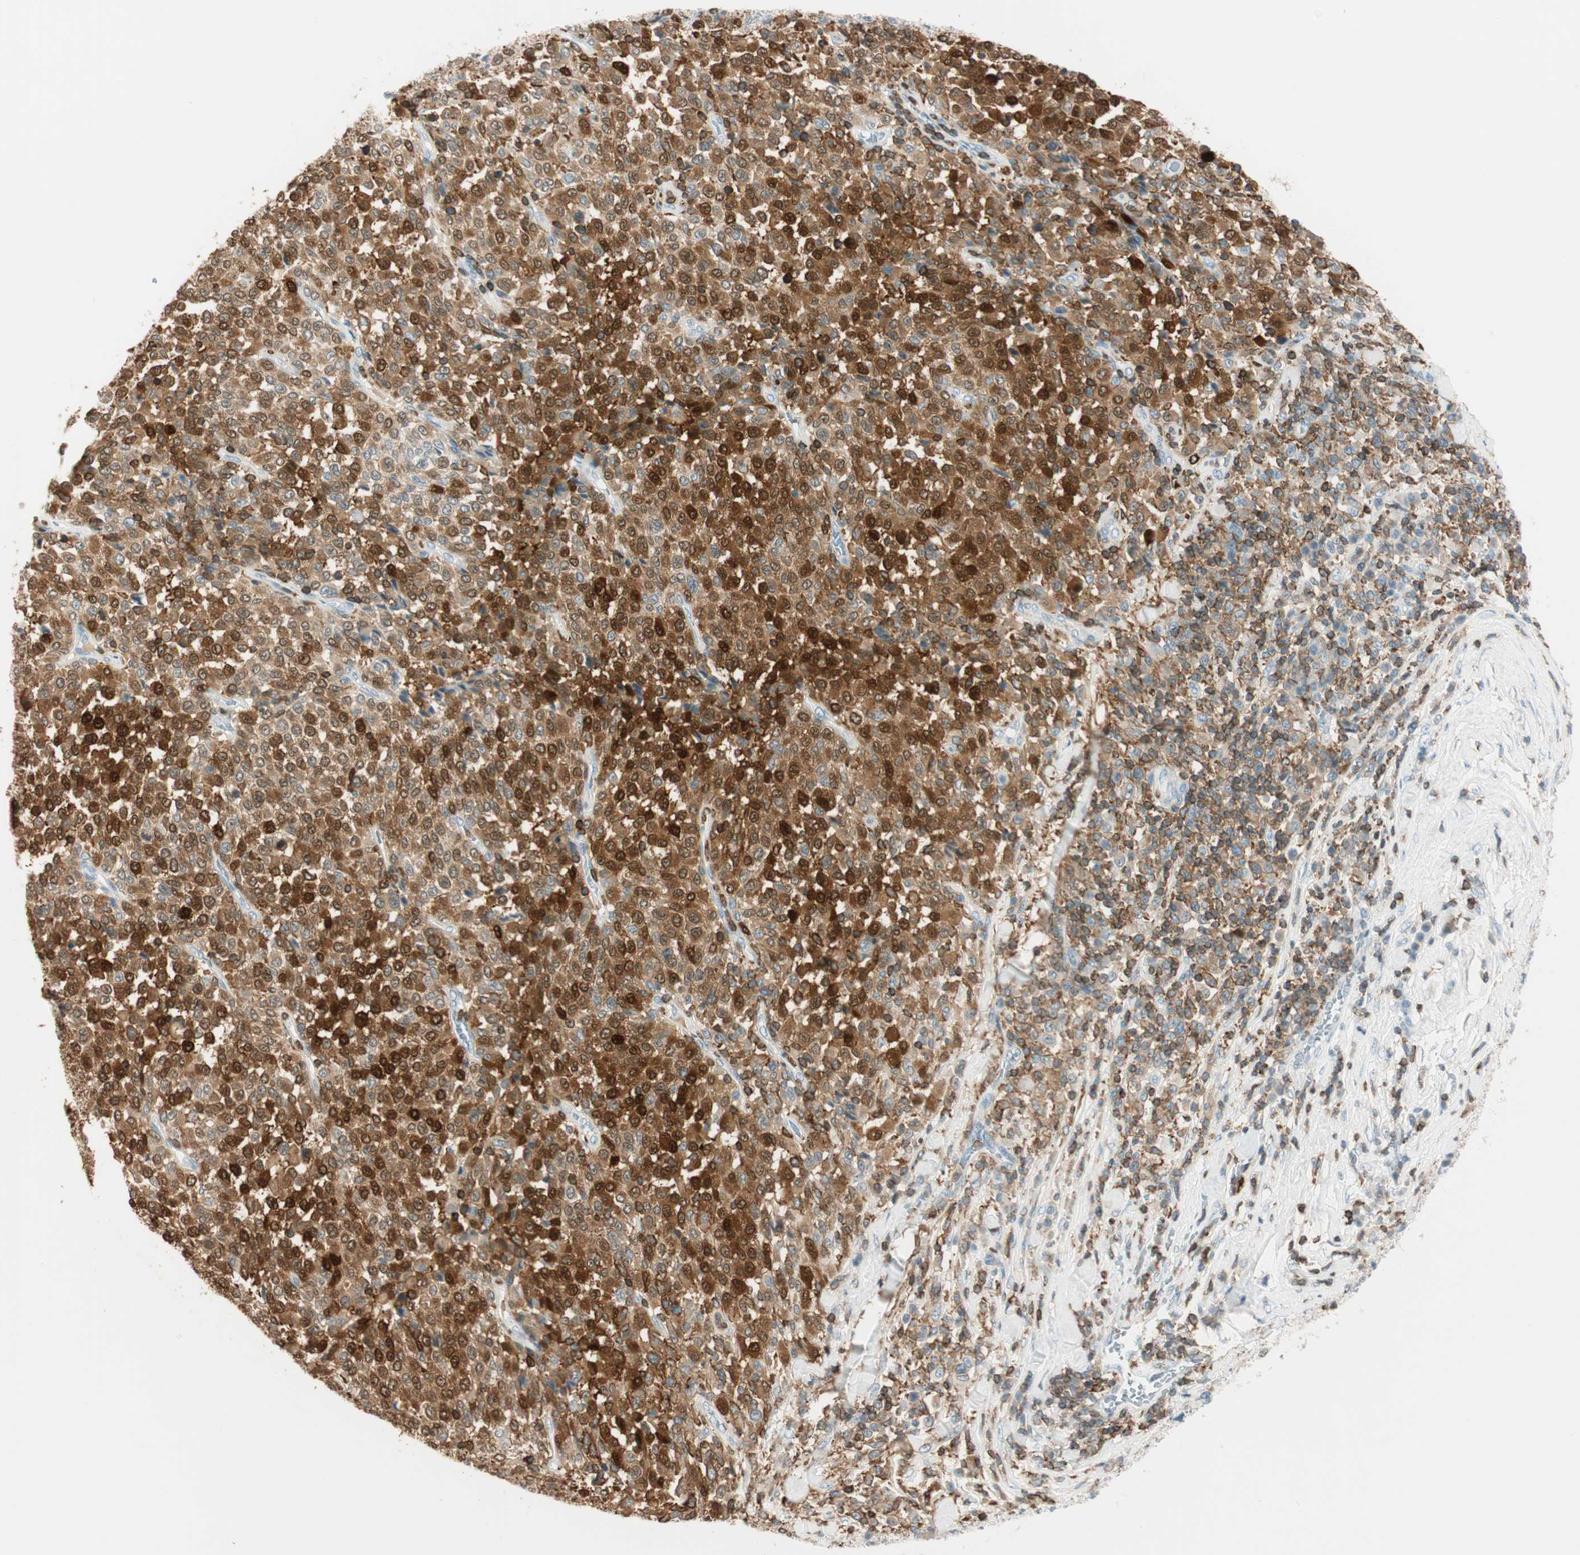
{"staining": {"intensity": "strong", "quantity": ">75%", "location": "cytoplasmic/membranous"}, "tissue": "melanoma", "cell_type": "Tumor cells", "image_type": "cancer", "snomed": [{"axis": "morphology", "description": "Malignant melanoma, Metastatic site"}, {"axis": "topography", "description": "Pancreas"}], "caption": "A histopathology image of malignant melanoma (metastatic site) stained for a protein displays strong cytoplasmic/membranous brown staining in tumor cells.", "gene": "HPGD", "patient": {"sex": "female", "age": 30}}